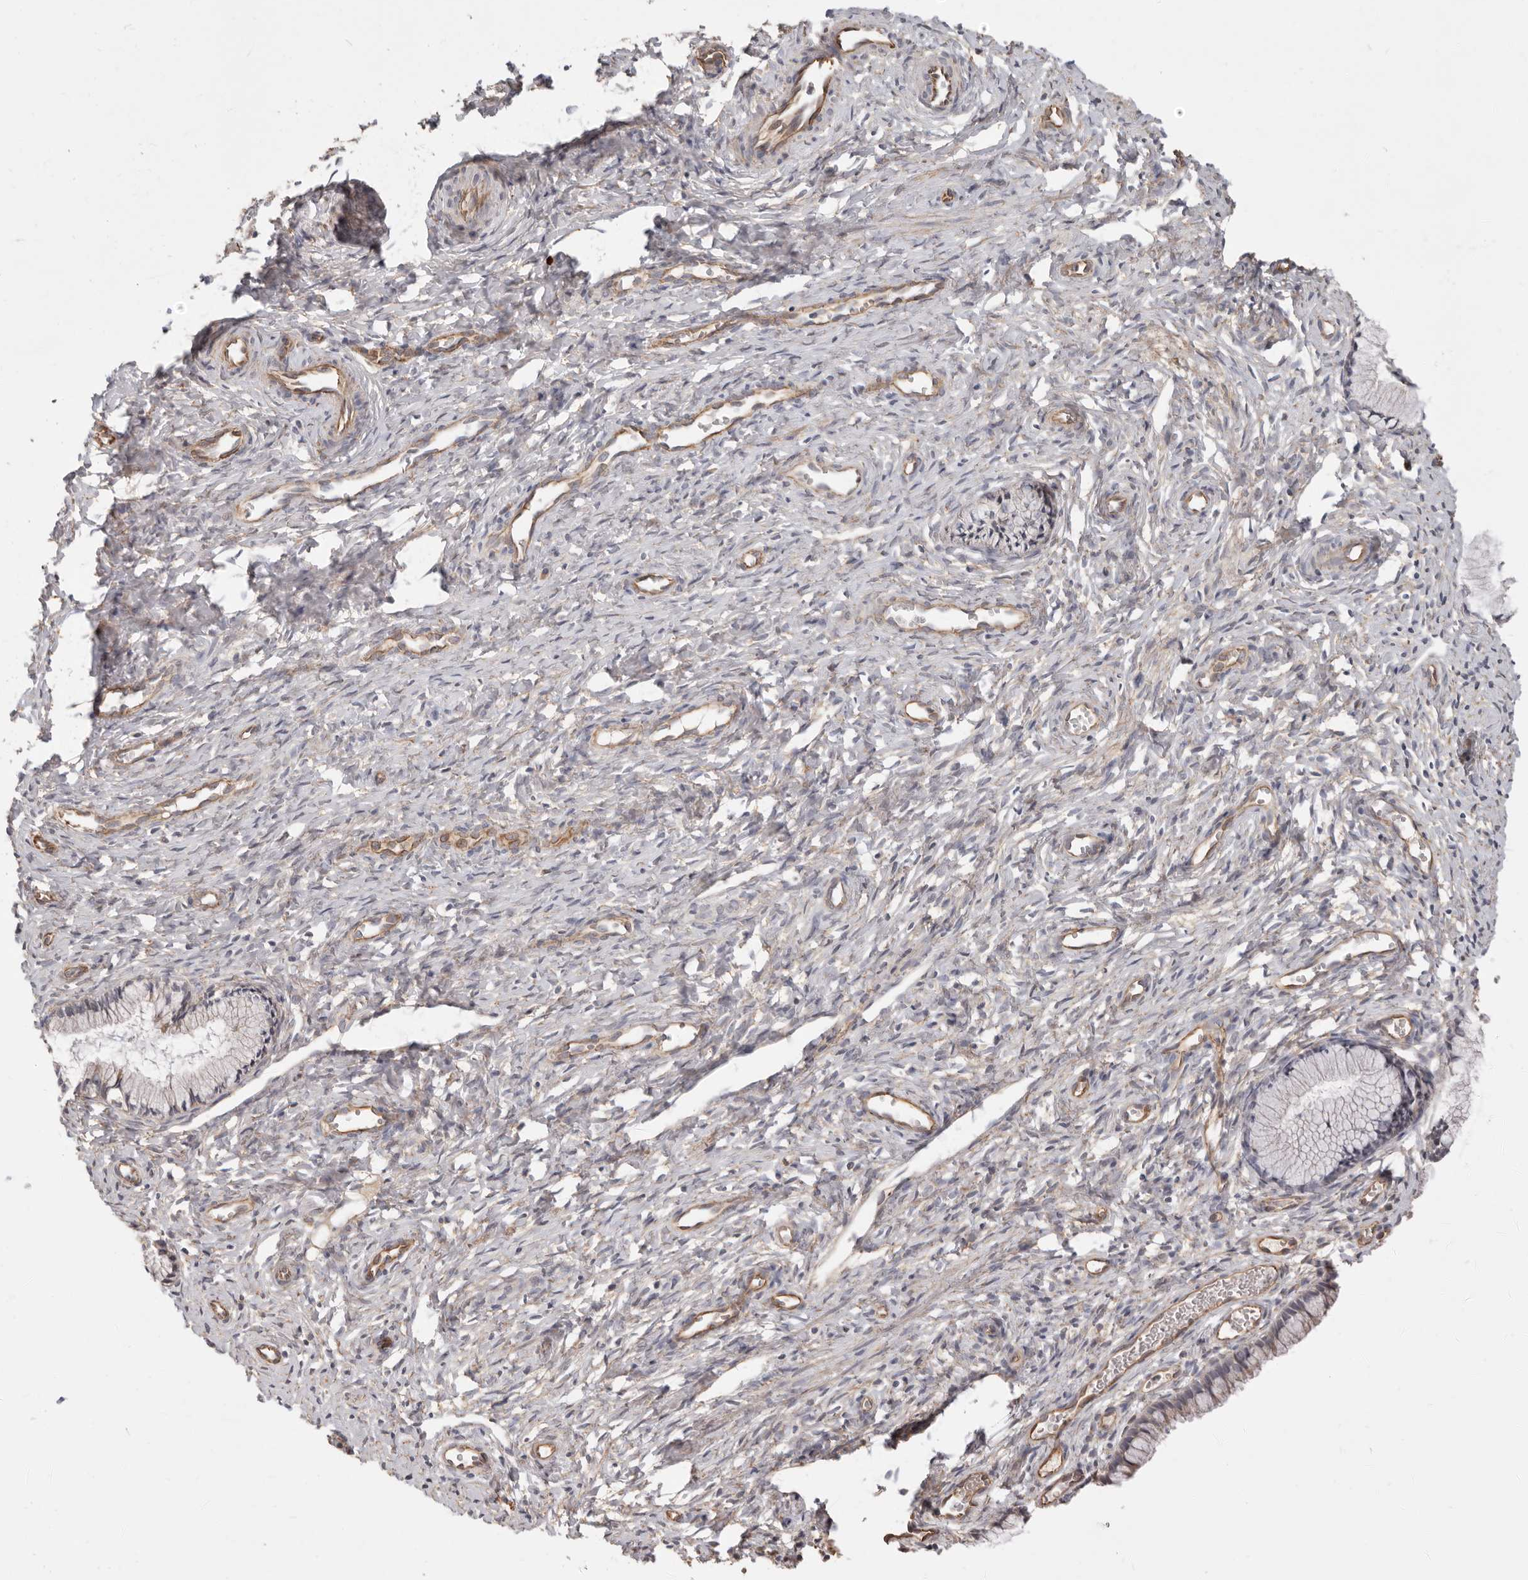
{"staining": {"intensity": "negative", "quantity": "none", "location": "none"}, "tissue": "cervix", "cell_type": "Glandular cells", "image_type": "normal", "snomed": [{"axis": "morphology", "description": "Normal tissue, NOS"}, {"axis": "topography", "description": "Cervix"}], "caption": "Cervix was stained to show a protein in brown. There is no significant staining in glandular cells. Nuclei are stained in blue.", "gene": "SPRING1", "patient": {"sex": "female", "age": 27}}